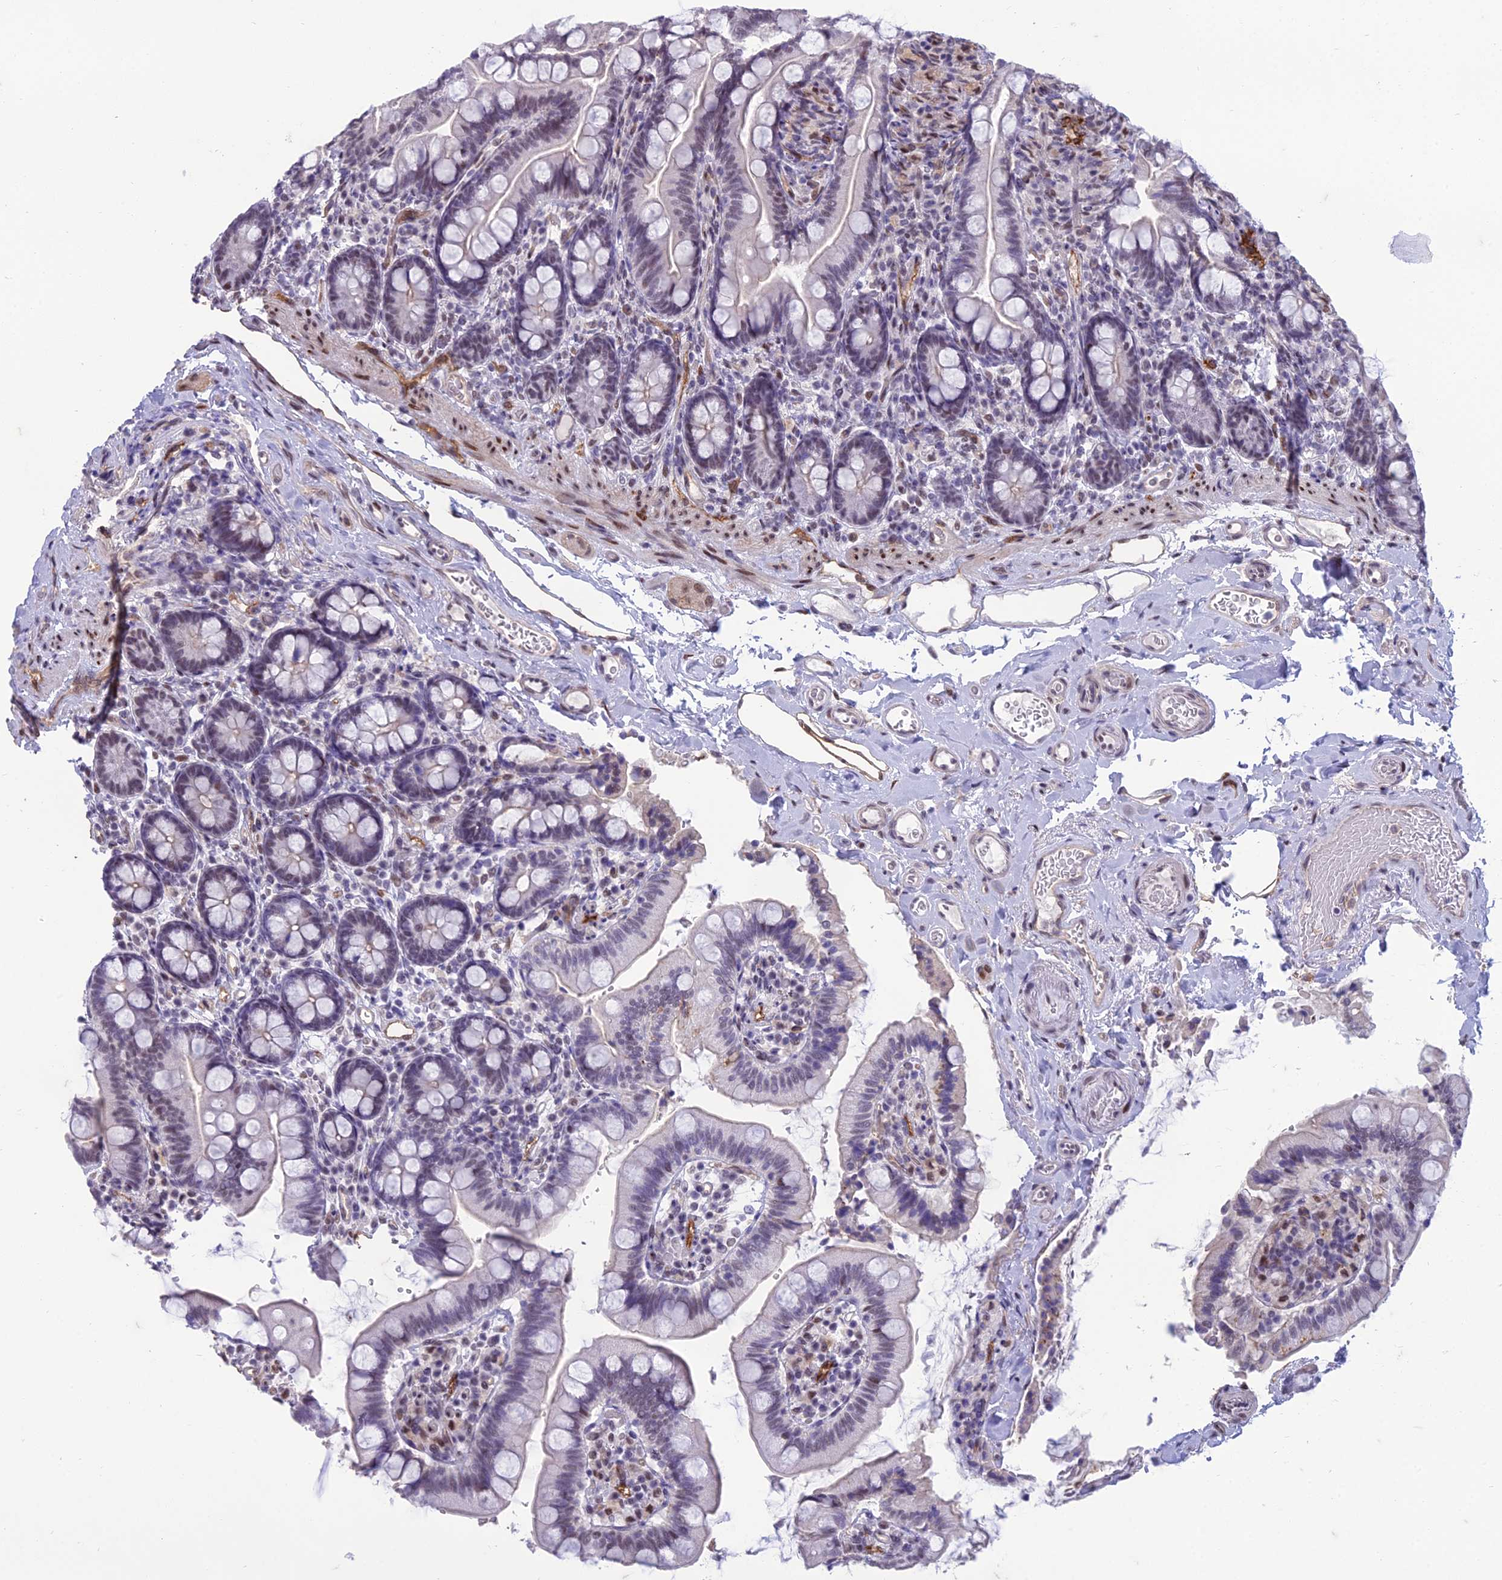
{"staining": {"intensity": "weak", "quantity": "25%-75%", "location": "nuclear"}, "tissue": "small intestine", "cell_type": "Glandular cells", "image_type": "normal", "snomed": [{"axis": "morphology", "description": "Normal tissue, NOS"}, {"axis": "topography", "description": "Small intestine"}], "caption": "Immunohistochemistry (DAB (3,3'-diaminobenzidine)) staining of unremarkable human small intestine demonstrates weak nuclear protein positivity in about 25%-75% of glandular cells.", "gene": "RANBP3", "patient": {"sex": "female", "age": 64}}